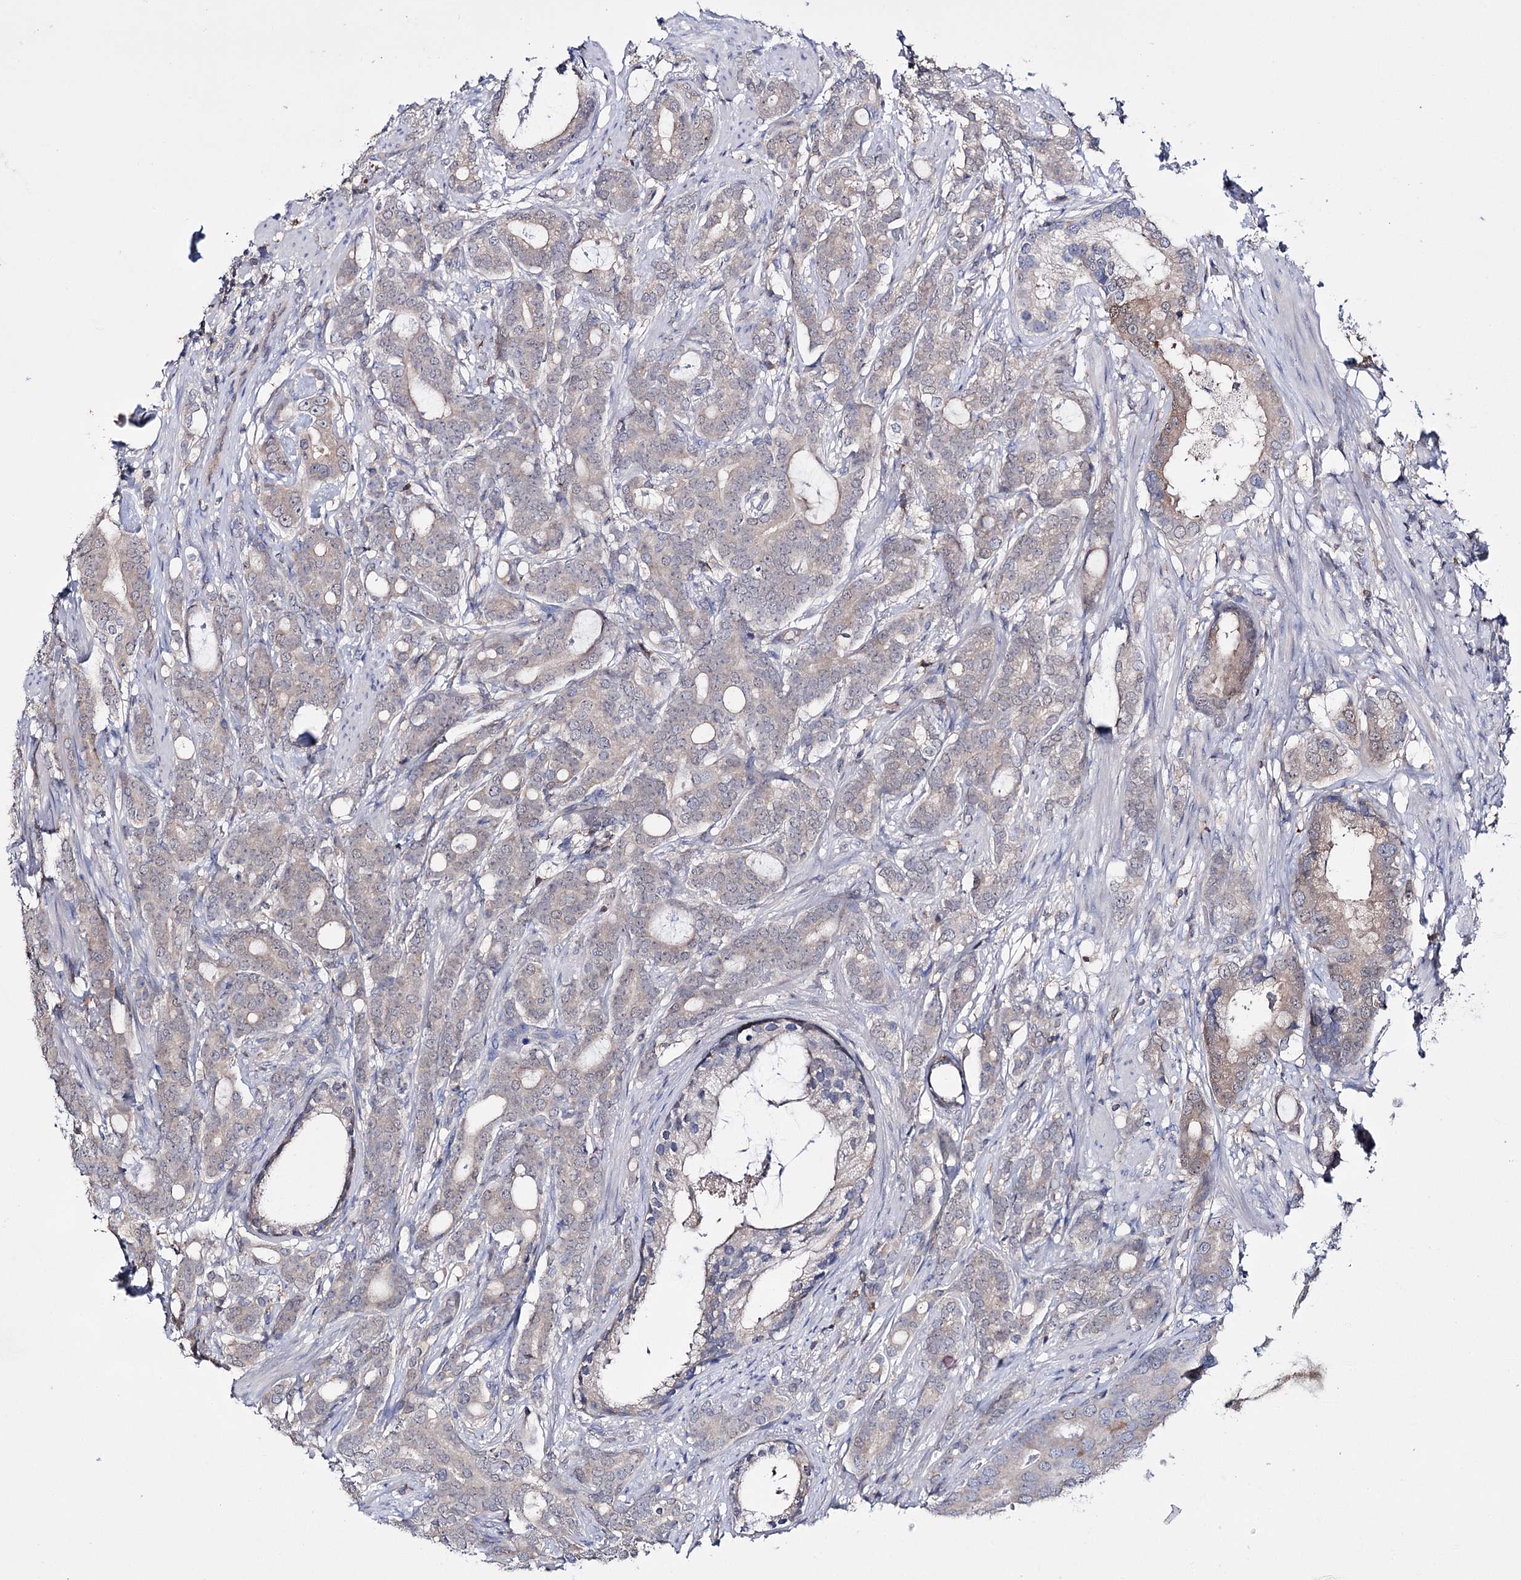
{"staining": {"intensity": "weak", "quantity": ">75%", "location": "cytoplasmic/membranous"}, "tissue": "prostate cancer", "cell_type": "Tumor cells", "image_type": "cancer", "snomed": [{"axis": "morphology", "description": "Adenocarcinoma, Low grade"}, {"axis": "topography", "description": "Prostate"}], "caption": "Immunohistochemical staining of human adenocarcinoma (low-grade) (prostate) exhibits low levels of weak cytoplasmic/membranous expression in approximately >75% of tumor cells.", "gene": "PTER", "patient": {"sex": "male", "age": 71}}